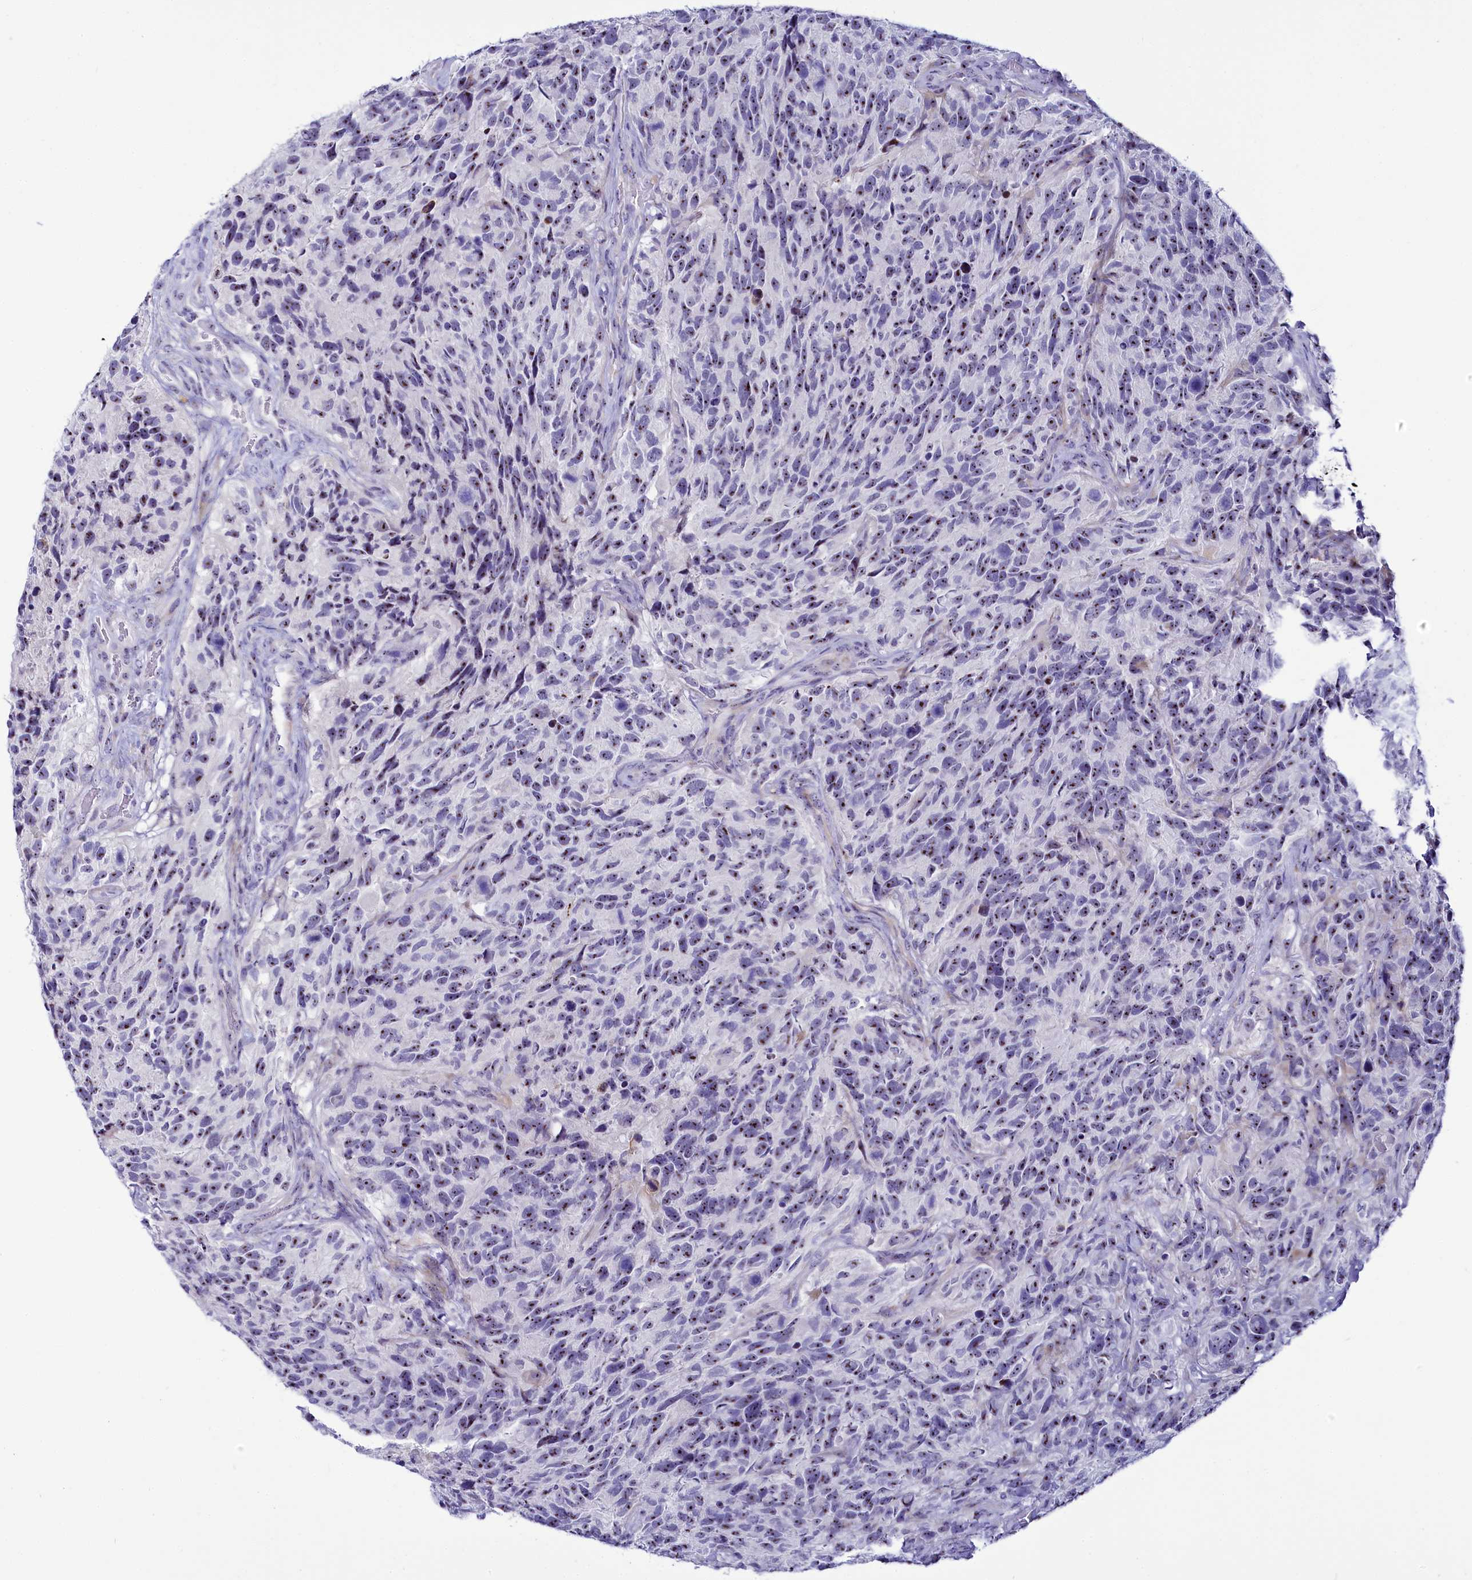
{"staining": {"intensity": "weak", "quantity": "25%-75%", "location": "nuclear"}, "tissue": "glioma", "cell_type": "Tumor cells", "image_type": "cancer", "snomed": [{"axis": "morphology", "description": "Glioma, malignant, High grade"}, {"axis": "topography", "description": "Brain"}], "caption": "IHC image of neoplastic tissue: glioma stained using immunohistochemistry shows low levels of weak protein expression localized specifically in the nuclear of tumor cells, appearing as a nuclear brown color.", "gene": "TCOF1", "patient": {"sex": "male", "age": 69}}